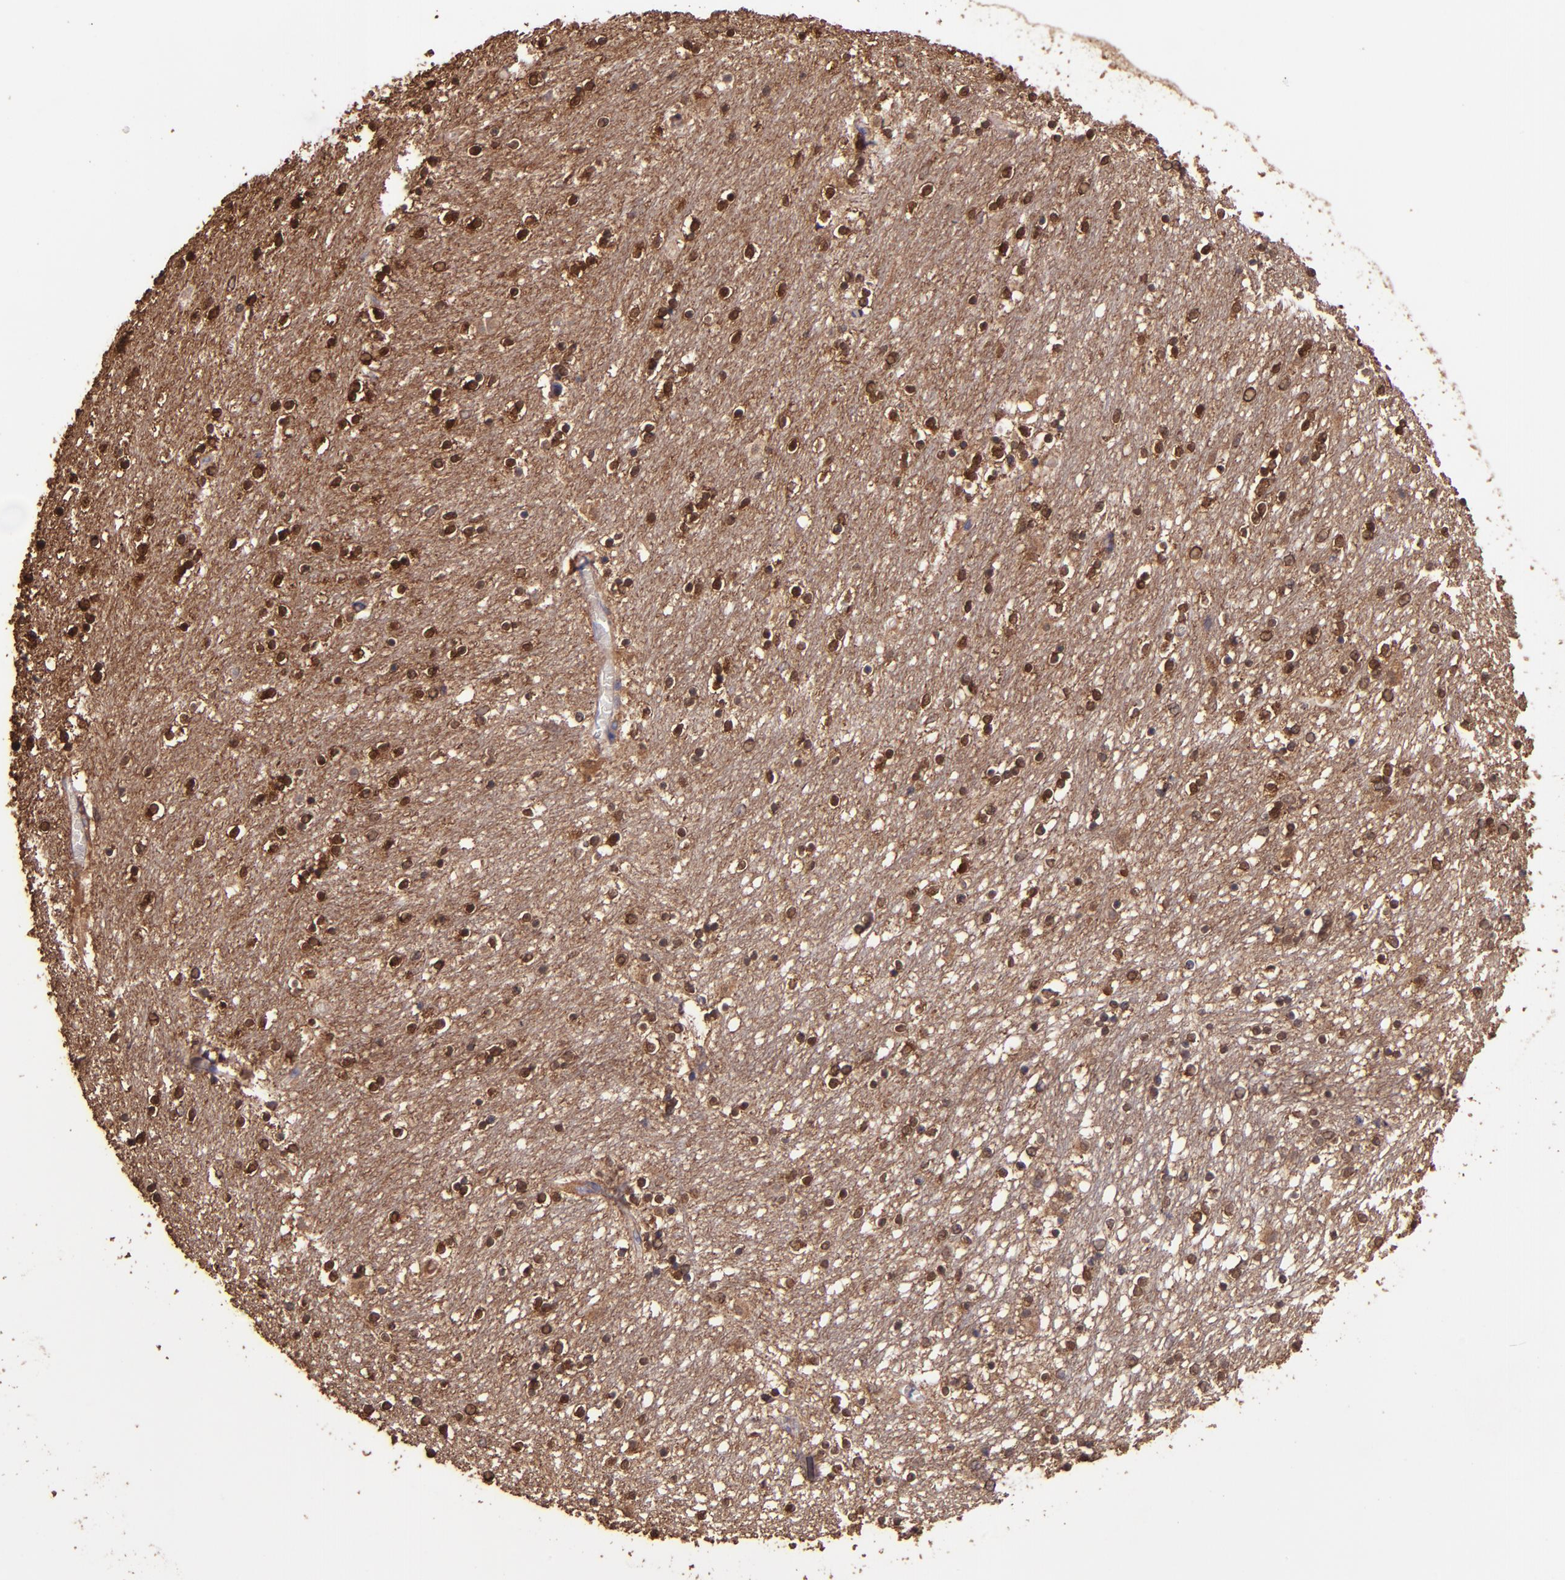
{"staining": {"intensity": "moderate", "quantity": ">75%", "location": "cytoplasmic/membranous"}, "tissue": "caudate", "cell_type": "Glial cells", "image_type": "normal", "snomed": [{"axis": "morphology", "description": "Normal tissue, NOS"}, {"axis": "topography", "description": "Lateral ventricle wall"}], "caption": "Caudate stained with IHC reveals moderate cytoplasmic/membranous positivity in about >75% of glial cells. Ihc stains the protein in brown and the nuclei are stained blue.", "gene": "WASH6P", "patient": {"sex": "female", "age": 54}}